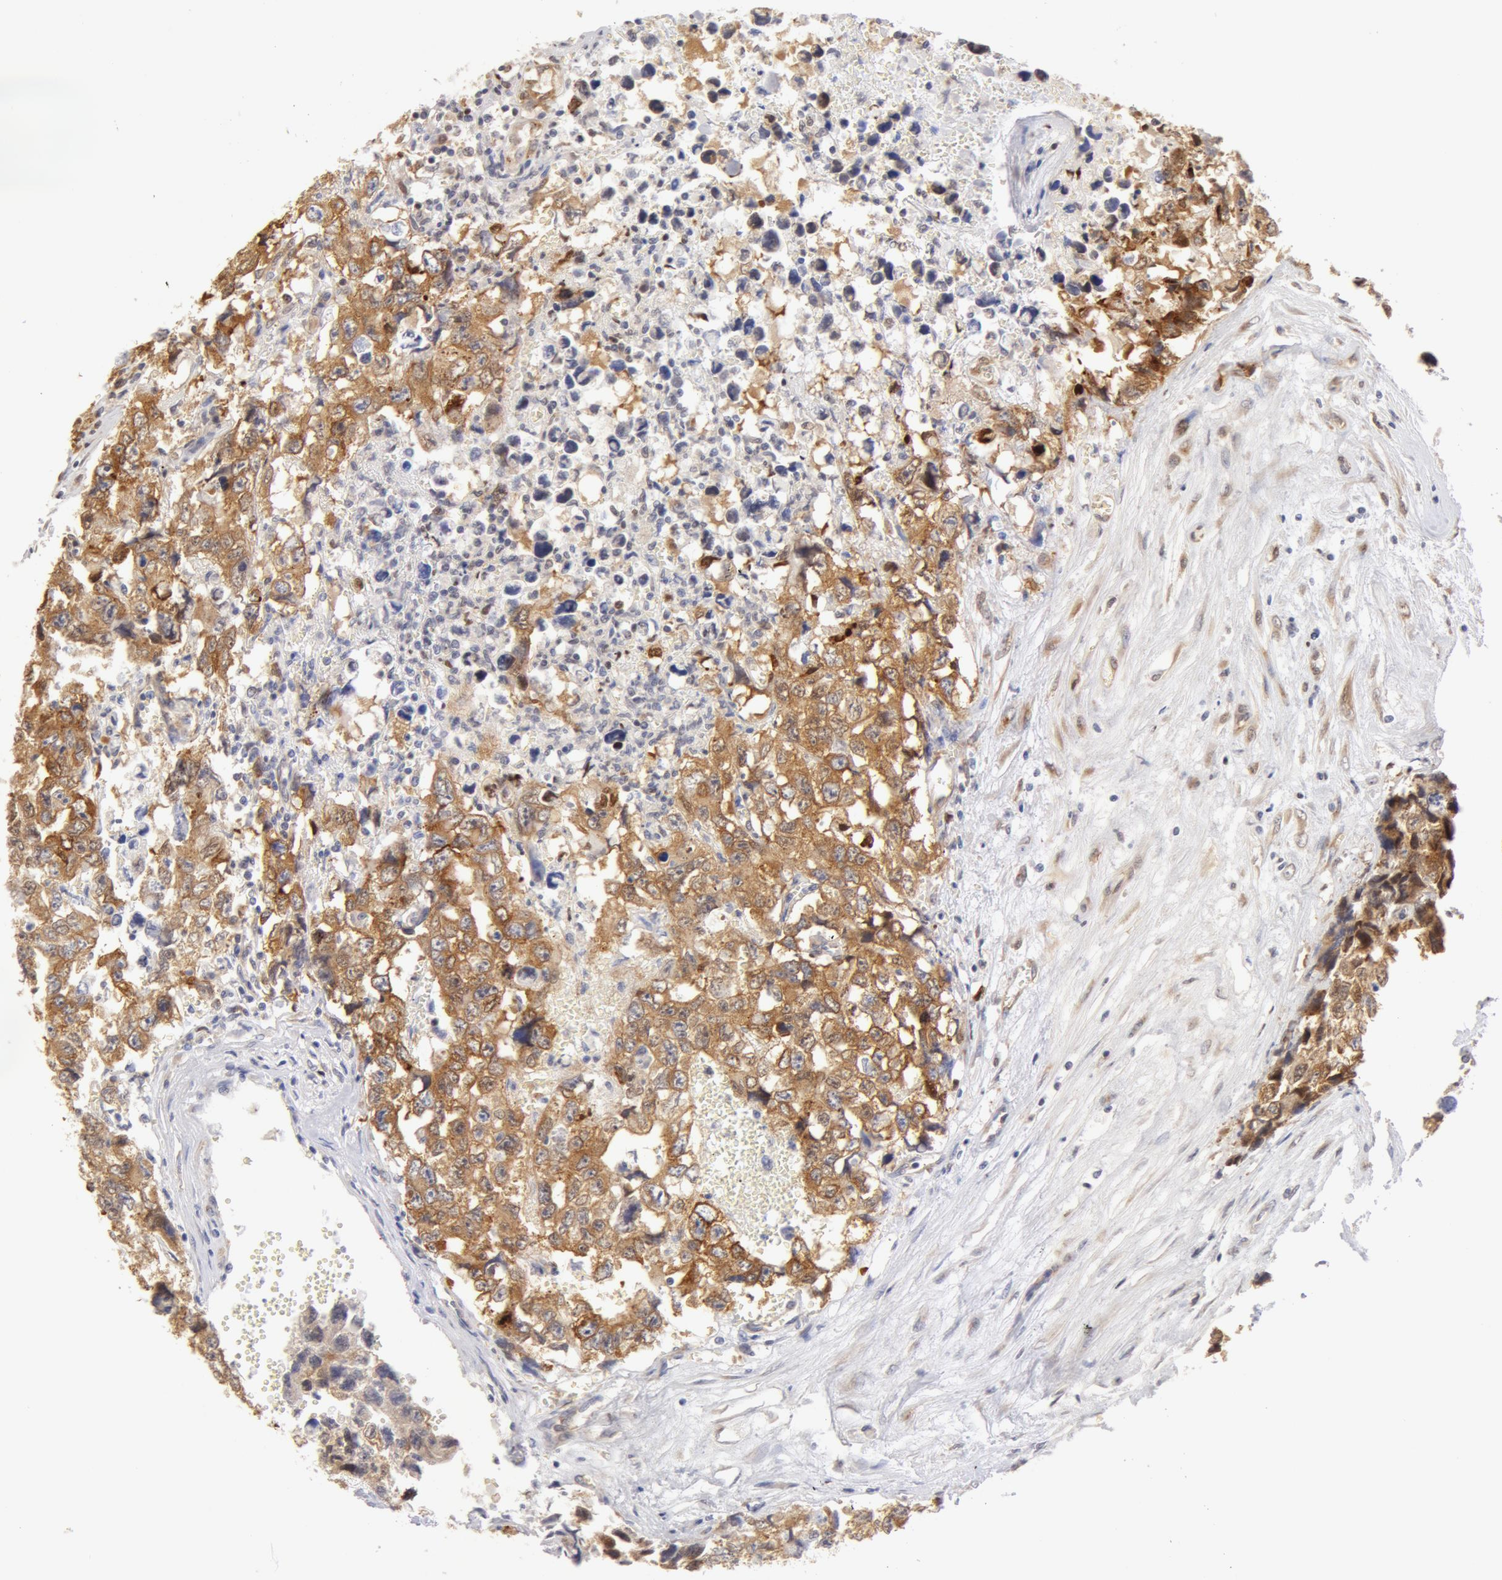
{"staining": {"intensity": "moderate", "quantity": "25%-75%", "location": "cytoplasmic/membranous"}, "tissue": "testis cancer", "cell_type": "Tumor cells", "image_type": "cancer", "snomed": [{"axis": "morphology", "description": "Carcinoma, Embryonal, NOS"}, {"axis": "topography", "description": "Testis"}], "caption": "Immunohistochemical staining of human testis embryonal carcinoma demonstrates moderate cytoplasmic/membranous protein expression in about 25%-75% of tumor cells. The staining is performed using DAB (3,3'-diaminobenzidine) brown chromogen to label protein expression. The nuclei are counter-stained blue using hematoxylin.", "gene": "DDX3Y", "patient": {"sex": "male", "age": 31}}